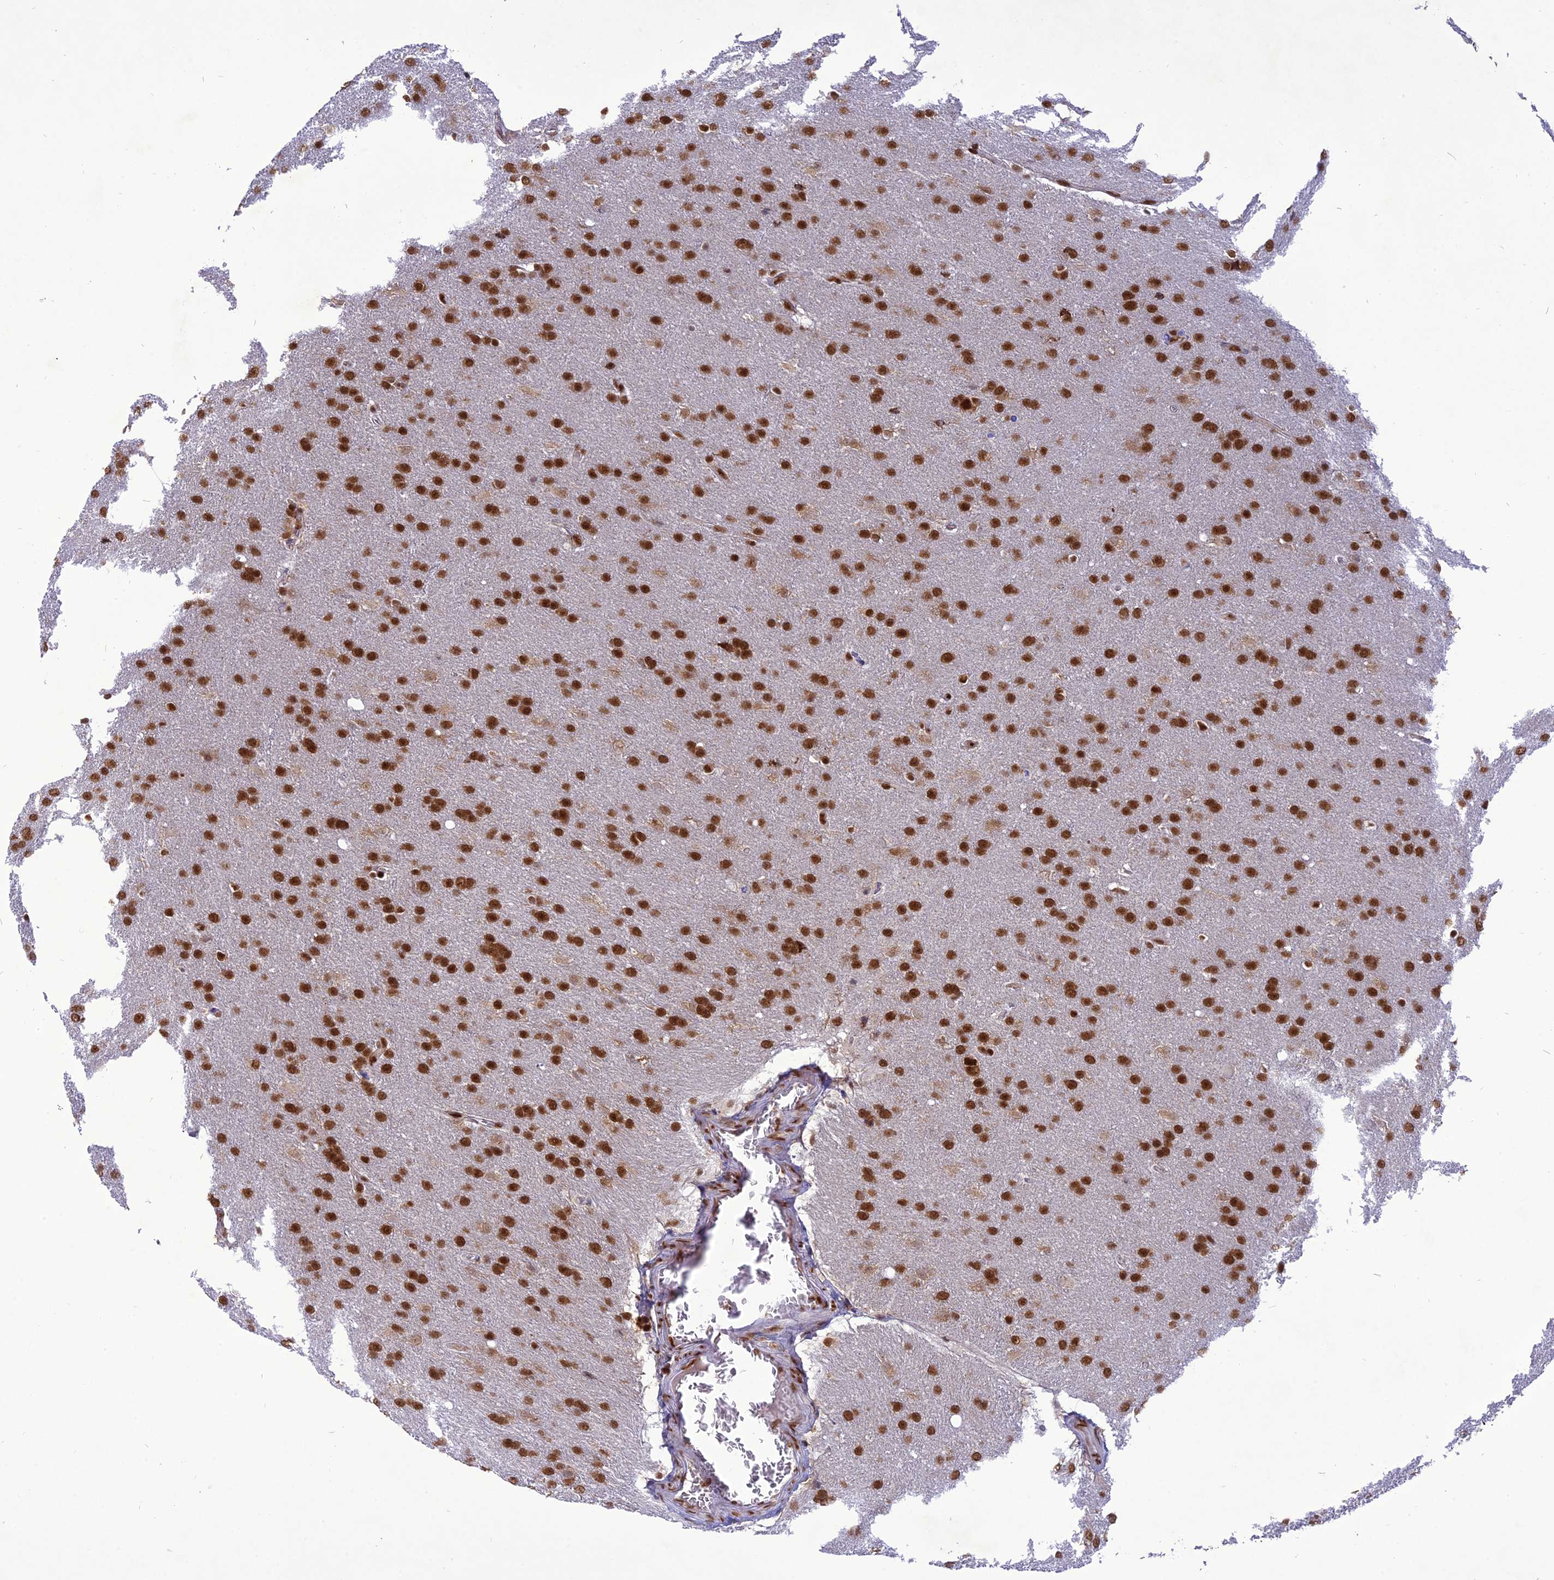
{"staining": {"intensity": "strong", "quantity": ">75%", "location": "nuclear"}, "tissue": "glioma", "cell_type": "Tumor cells", "image_type": "cancer", "snomed": [{"axis": "morphology", "description": "Glioma, malignant, Low grade"}, {"axis": "topography", "description": "Brain"}], "caption": "DAB immunohistochemical staining of human malignant glioma (low-grade) displays strong nuclear protein staining in approximately >75% of tumor cells.", "gene": "DDX1", "patient": {"sex": "female", "age": 32}}